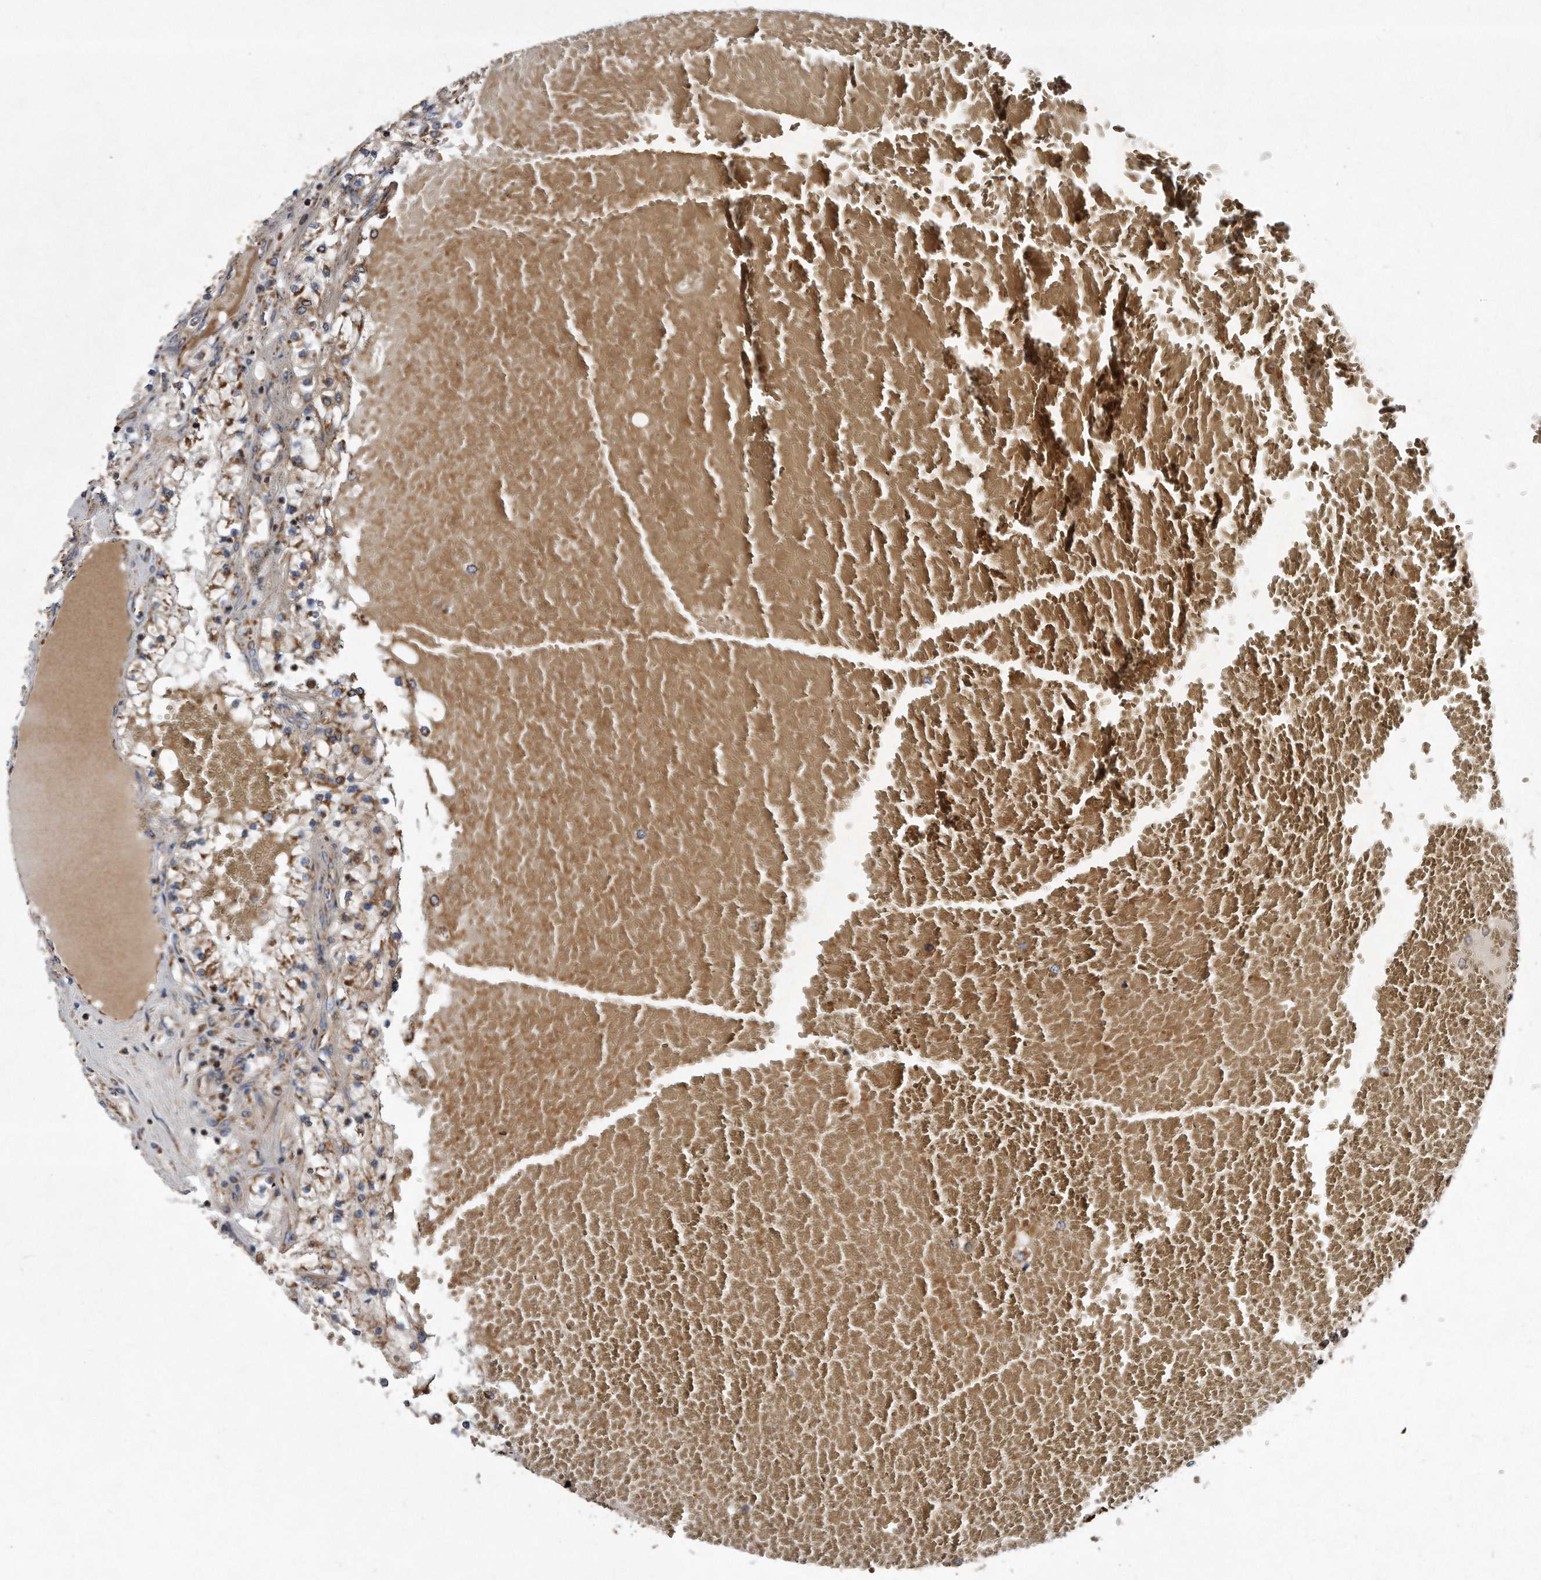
{"staining": {"intensity": "moderate", "quantity": "25%-75%", "location": "cytoplasmic/membranous"}, "tissue": "renal cancer", "cell_type": "Tumor cells", "image_type": "cancer", "snomed": [{"axis": "morphology", "description": "Normal tissue, NOS"}, {"axis": "morphology", "description": "Adenocarcinoma, NOS"}, {"axis": "topography", "description": "Kidney"}], "caption": "Tumor cells display medium levels of moderate cytoplasmic/membranous staining in approximately 25%-75% of cells in human renal adenocarcinoma.", "gene": "PPP5C", "patient": {"sex": "male", "age": 68}}